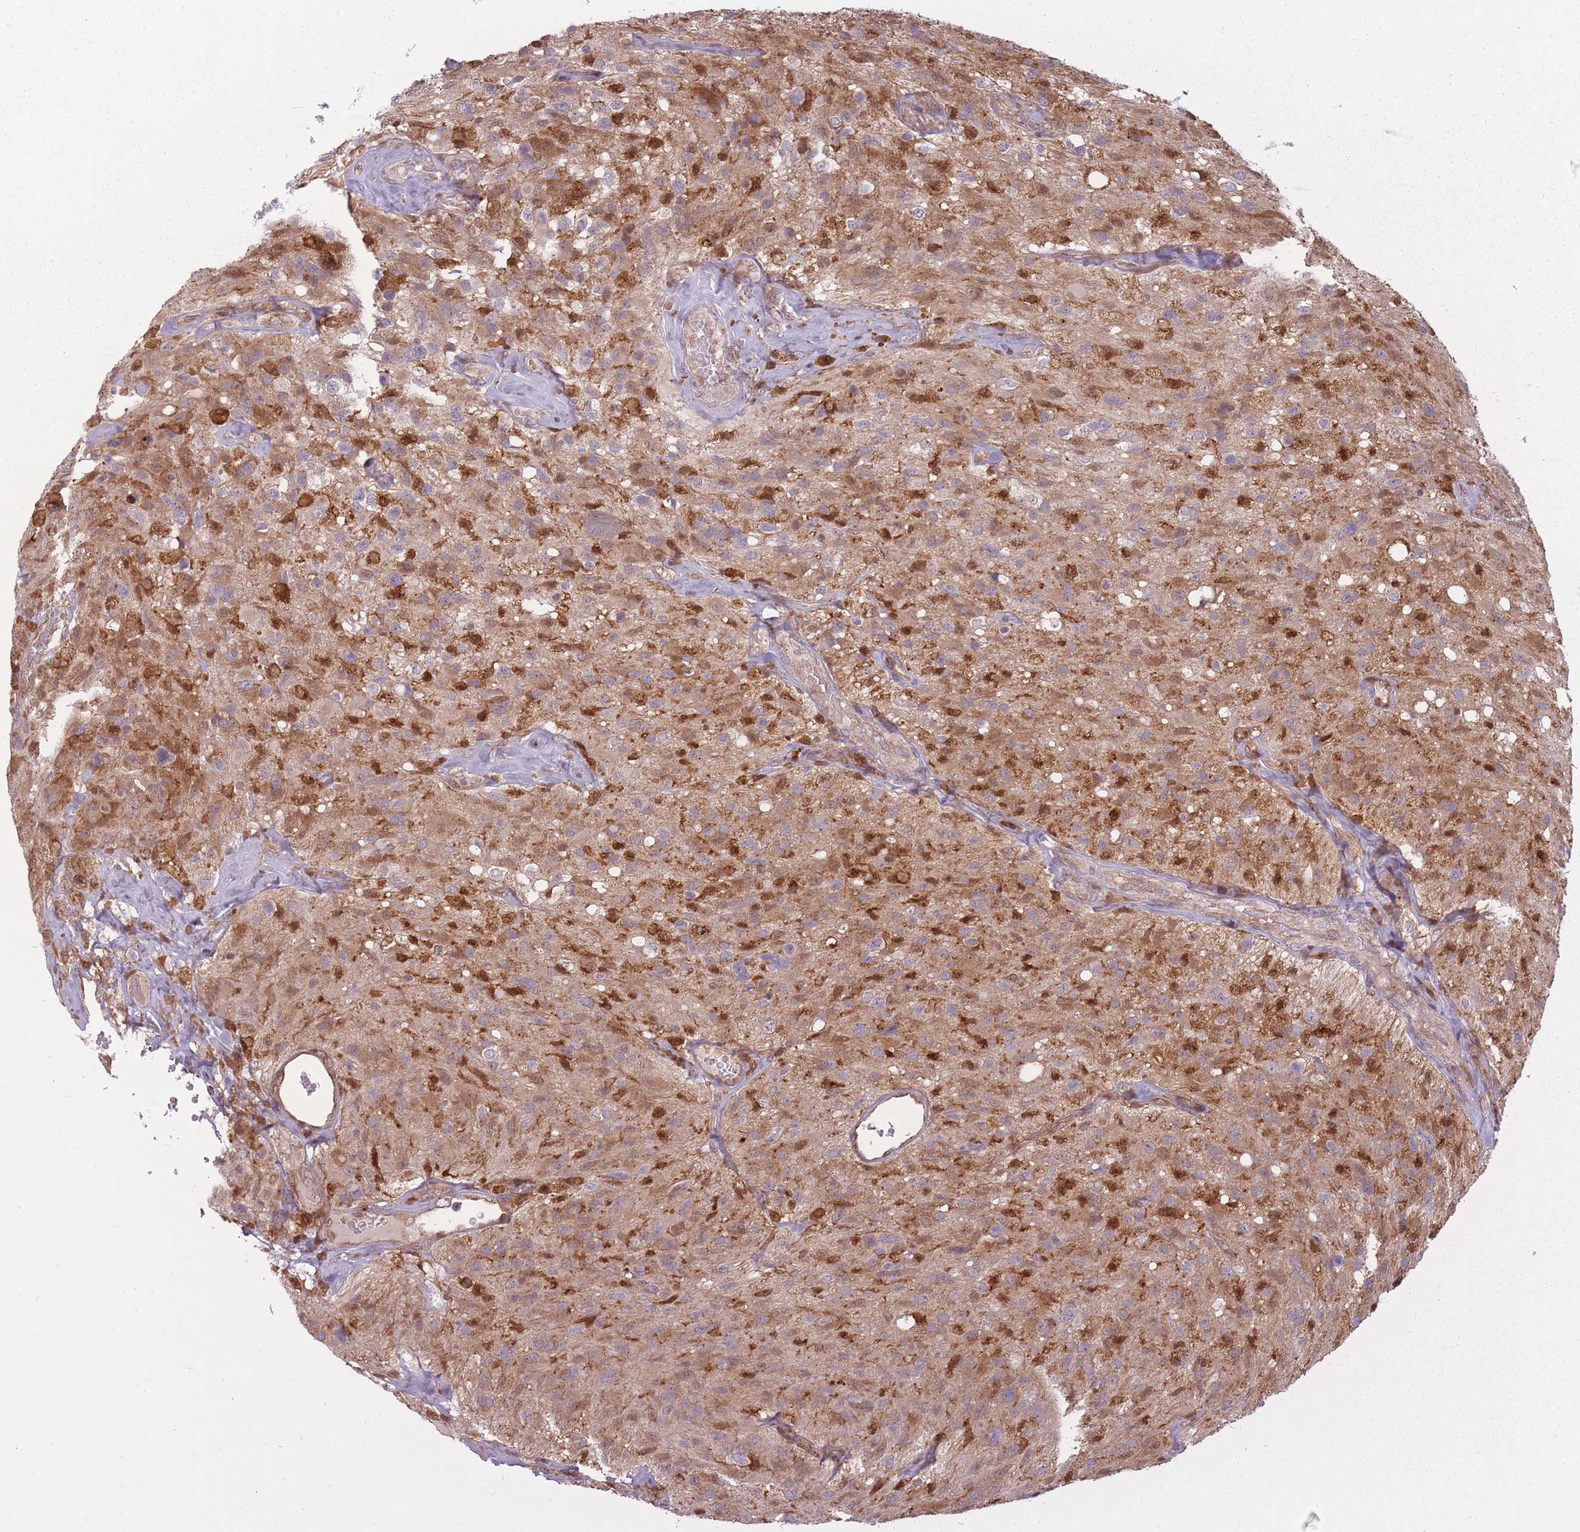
{"staining": {"intensity": "moderate", "quantity": ">75%", "location": "cytoplasmic/membranous"}, "tissue": "glioma", "cell_type": "Tumor cells", "image_type": "cancer", "snomed": [{"axis": "morphology", "description": "Glioma, malignant, High grade"}, {"axis": "topography", "description": "Brain"}], "caption": "Immunohistochemical staining of high-grade glioma (malignant) demonstrates medium levels of moderate cytoplasmic/membranous protein expression in about >75% of tumor cells.", "gene": "LGALS9", "patient": {"sex": "male", "age": 69}}